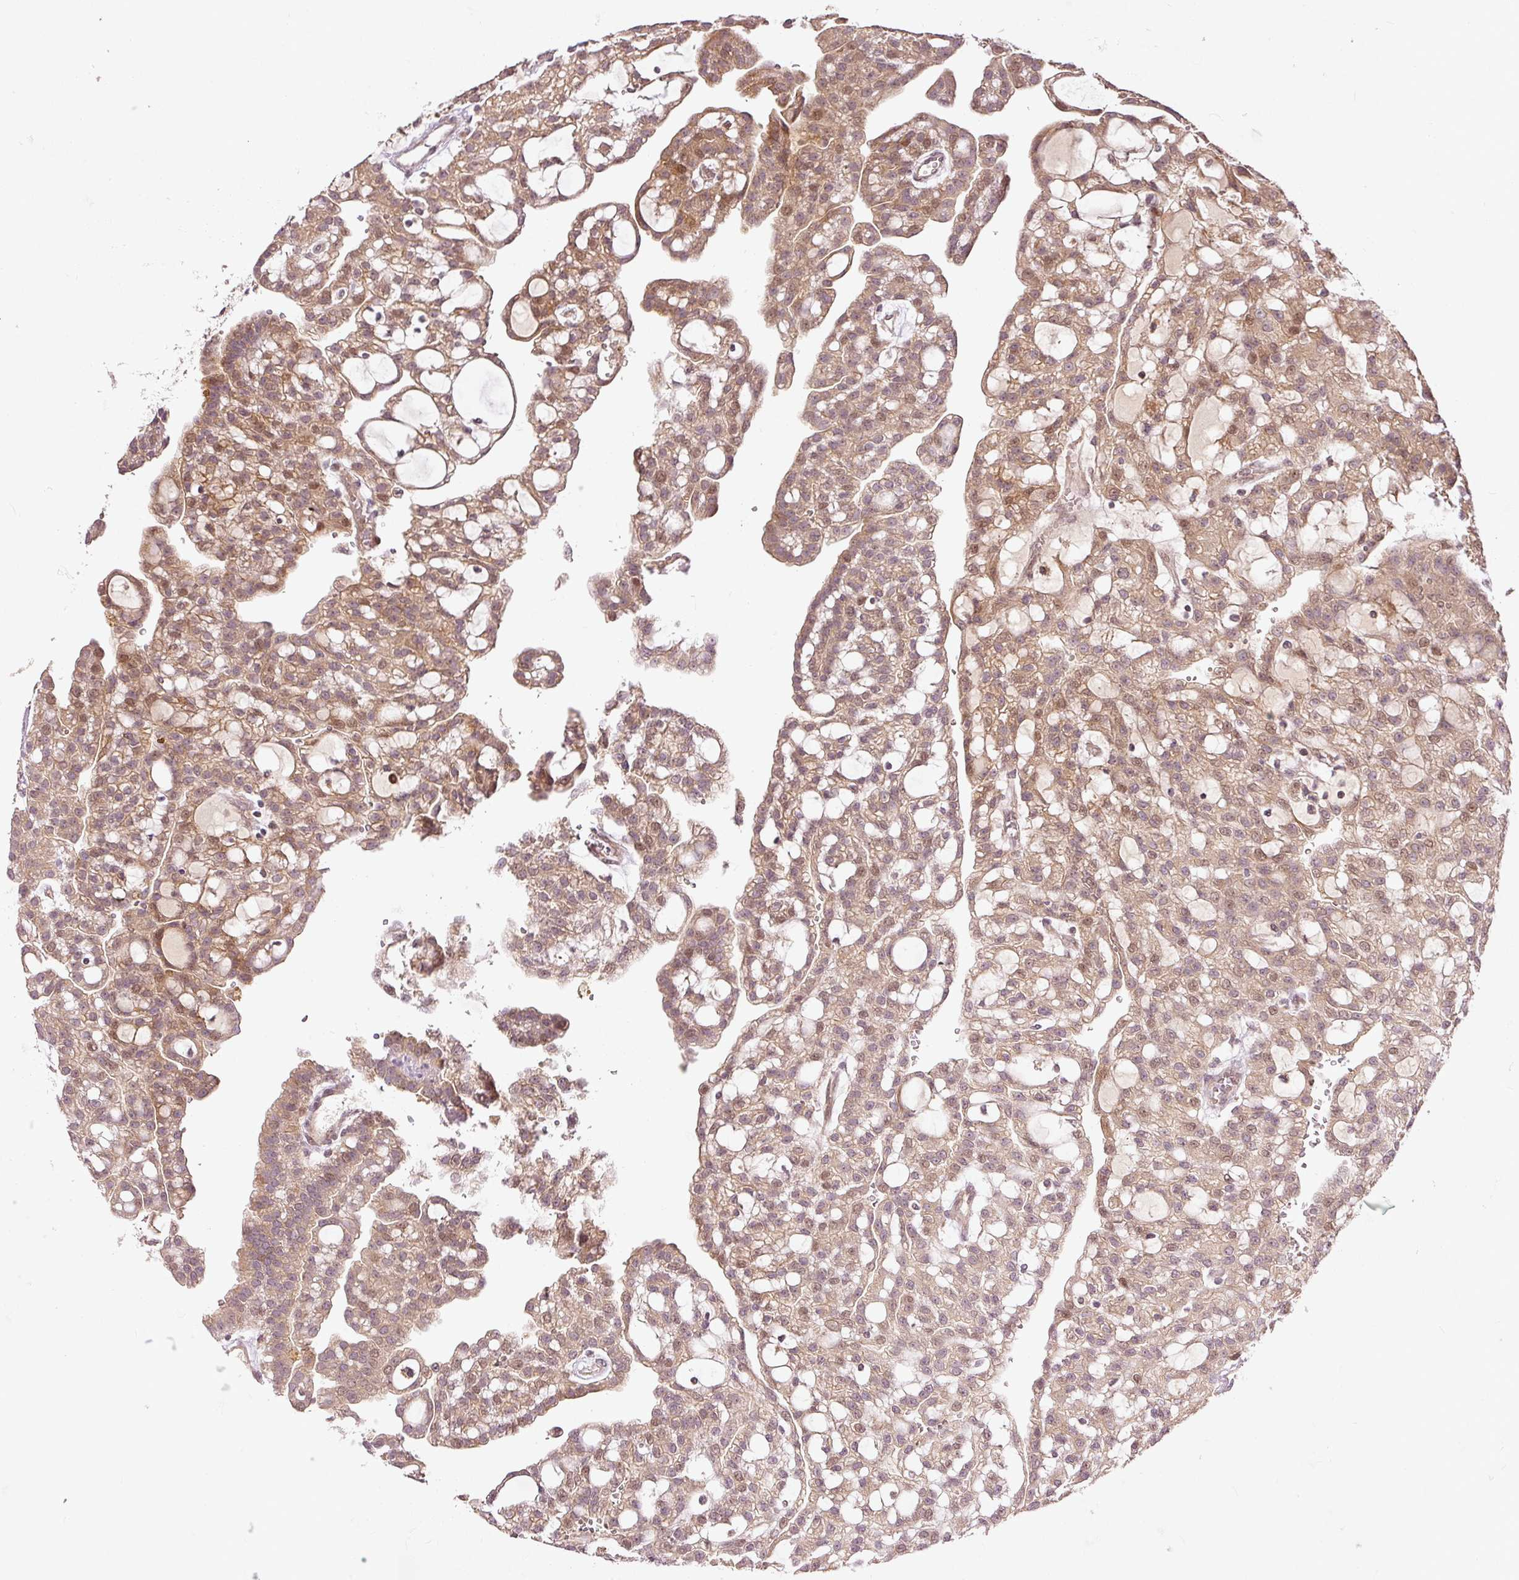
{"staining": {"intensity": "moderate", "quantity": "25%-75%", "location": "cytoplasmic/membranous,nuclear"}, "tissue": "renal cancer", "cell_type": "Tumor cells", "image_type": "cancer", "snomed": [{"axis": "morphology", "description": "Adenocarcinoma, NOS"}, {"axis": "topography", "description": "Kidney"}], "caption": "Adenocarcinoma (renal) tissue reveals moderate cytoplasmic/membranous and nuclear expression in approximately 25%-75% of tumor cells, visualized by immunohistochemistry.", "gene": "PCDHB1", "patient": {"sex": "male", "age": 63}}